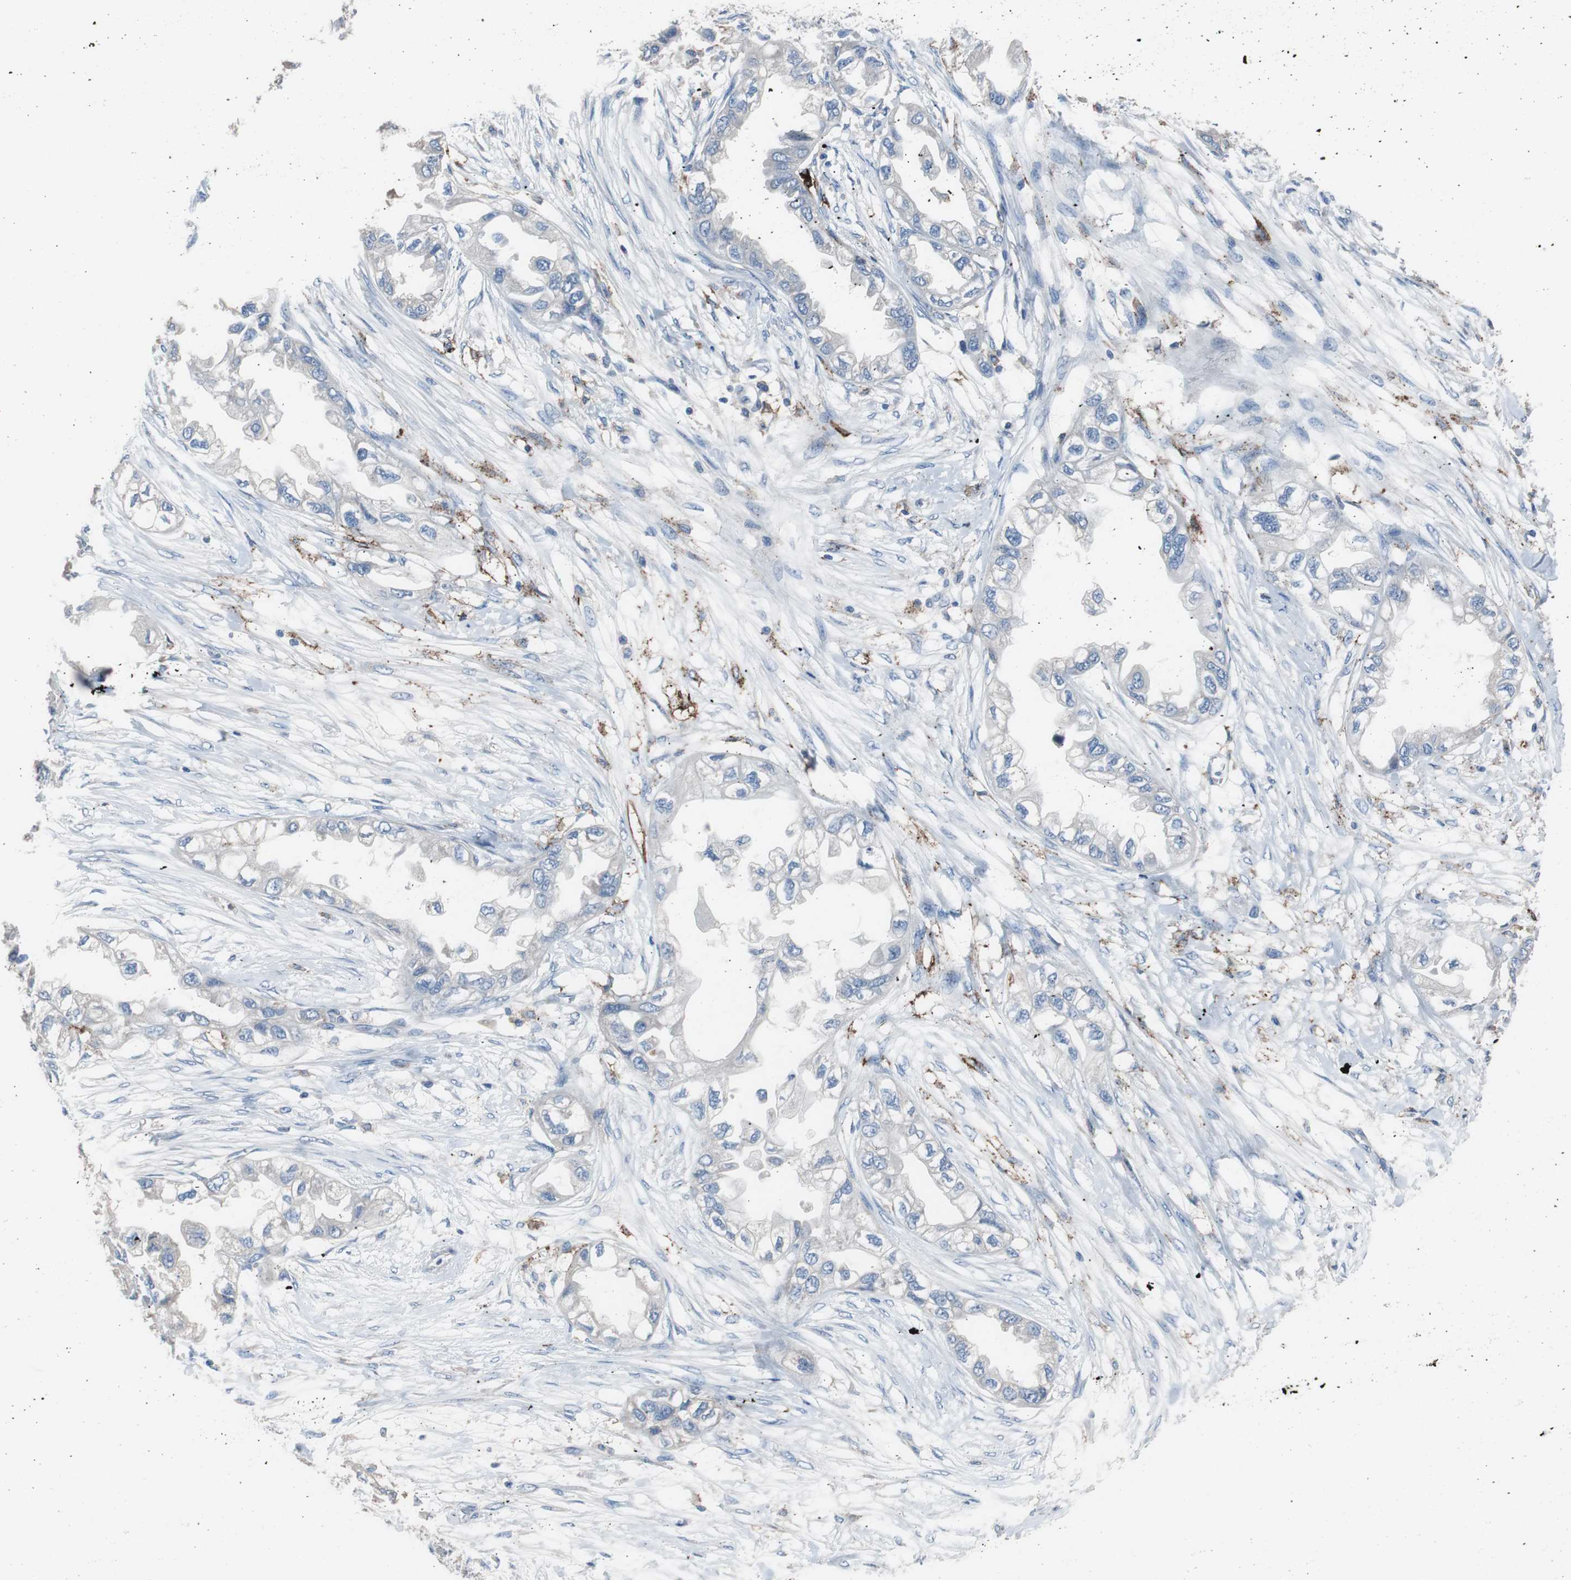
{"staining": {"intensity": "negative", "quantity": "none", "location": "none"}, "tissue": "endometrial cancer", "cell_type": "Tumor cells", "image_type": "cancer", "snomed": [{"axis": "morphology", "description": "Adenocarcinoma, NOS"}, {"axis": "topography", "description": "Endometrium"}], "caption": "High power microscopy histopathology image of an immunohistochemistry micrograph of adenocarcinoma (endometrial), revealing no significant expression in tumor cells. Nuclei are stained in blue.", "gene": "FCGR2B", "patient": {"sex": "female", "age": 67}}